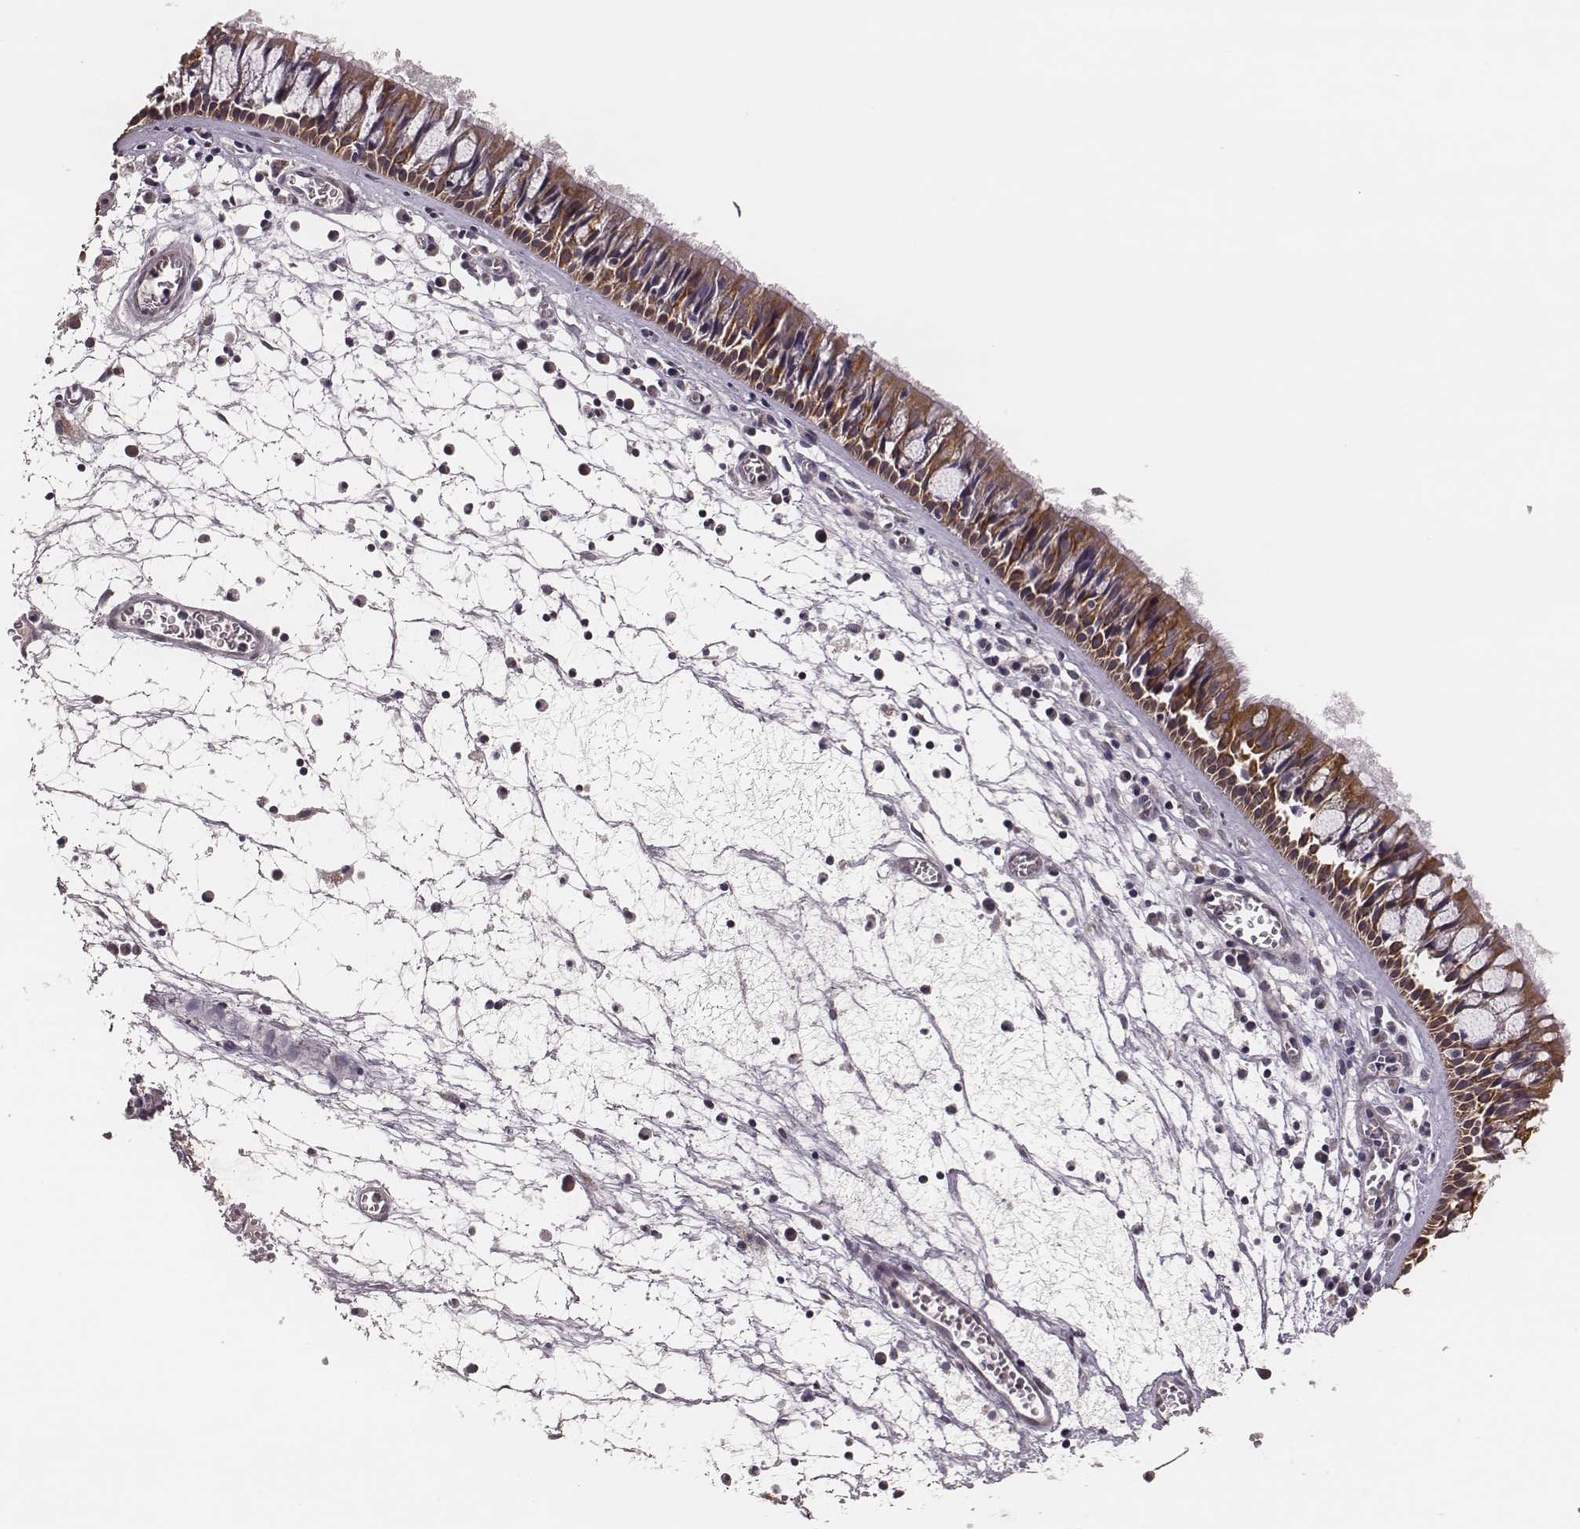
{"staining": {"intensity": "moderate", "quantity": ">75%", "location": "cytoplasmic/membranous"}, "tissue": "nasopharynx", "cell_type": "Respiratory epithelial cells", "image_type": "normal", "snomed": [{"axis": "morphology", "description": "Normal tissue, NOS"}, {"axis": "topography", "description": "Nasopharynx"}], "caption": "Moderate cytoplasmic/membranous protein expression is appreciated in approximately >75% of respiratory epithelial cells in nasopharynx.", "gene": "HAVCR1", "patient": {"sex": "male", "age": 61}}